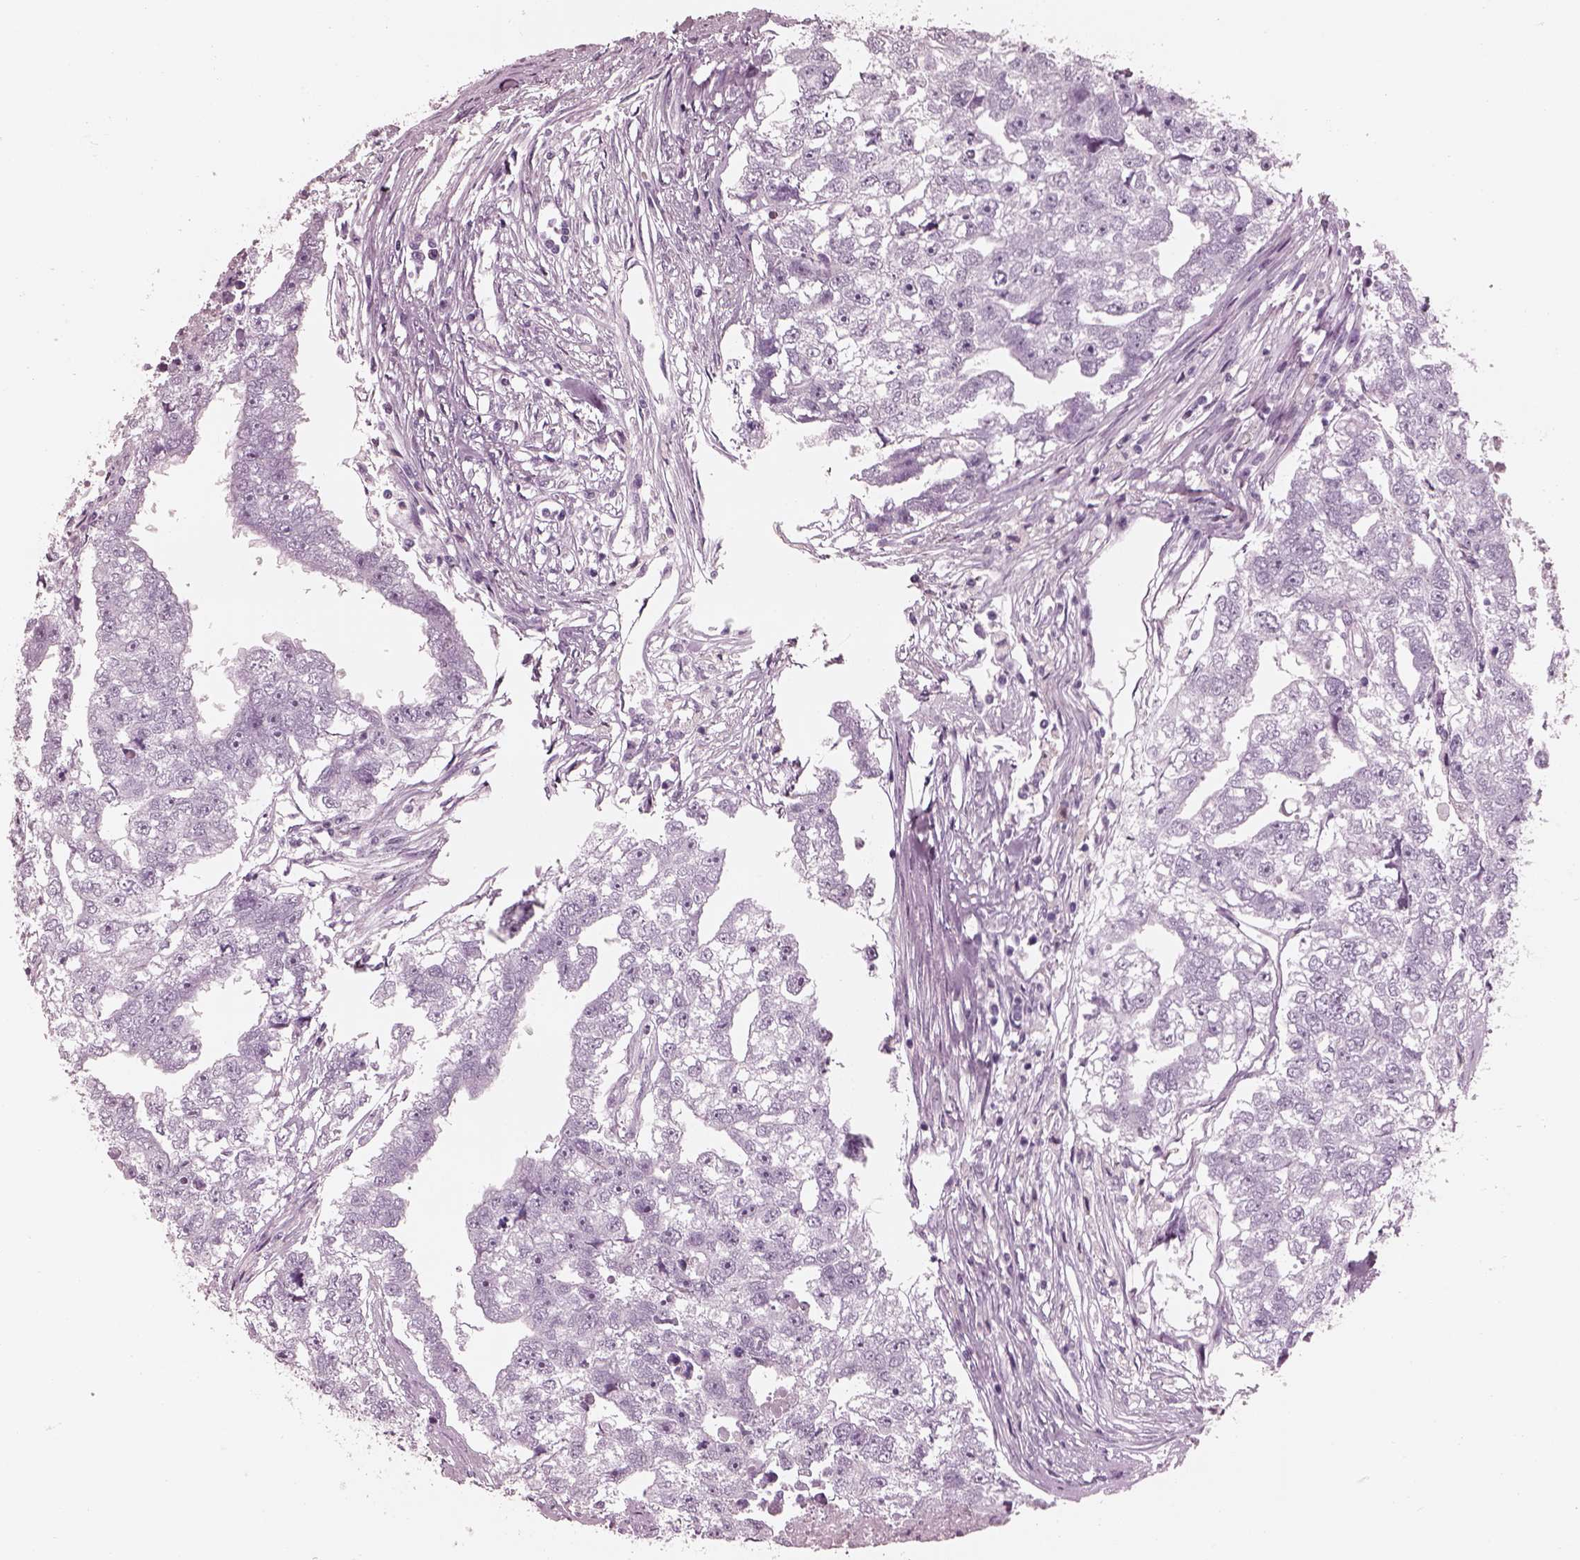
{"staining": {"intensity": "negative", "quantity": "none", "location": "none"}, "tissue": "testis cancer", "cell_type": "Tumor cells", "image_type": "cancer", "snomed": [{"axis": "morphology", "description": "Carcinoma, Embryonal, NOS"}, {"axis": "morphology", "description": "Teratoma, malignant, NOS"}, {"axis": "topography", "description": "Testis"}], "caption": "The photomicrograph shows no staining of tumor cells in testis cancer.", "gene": "FABP9", "patient": {"sex": "male", "age": 44}}